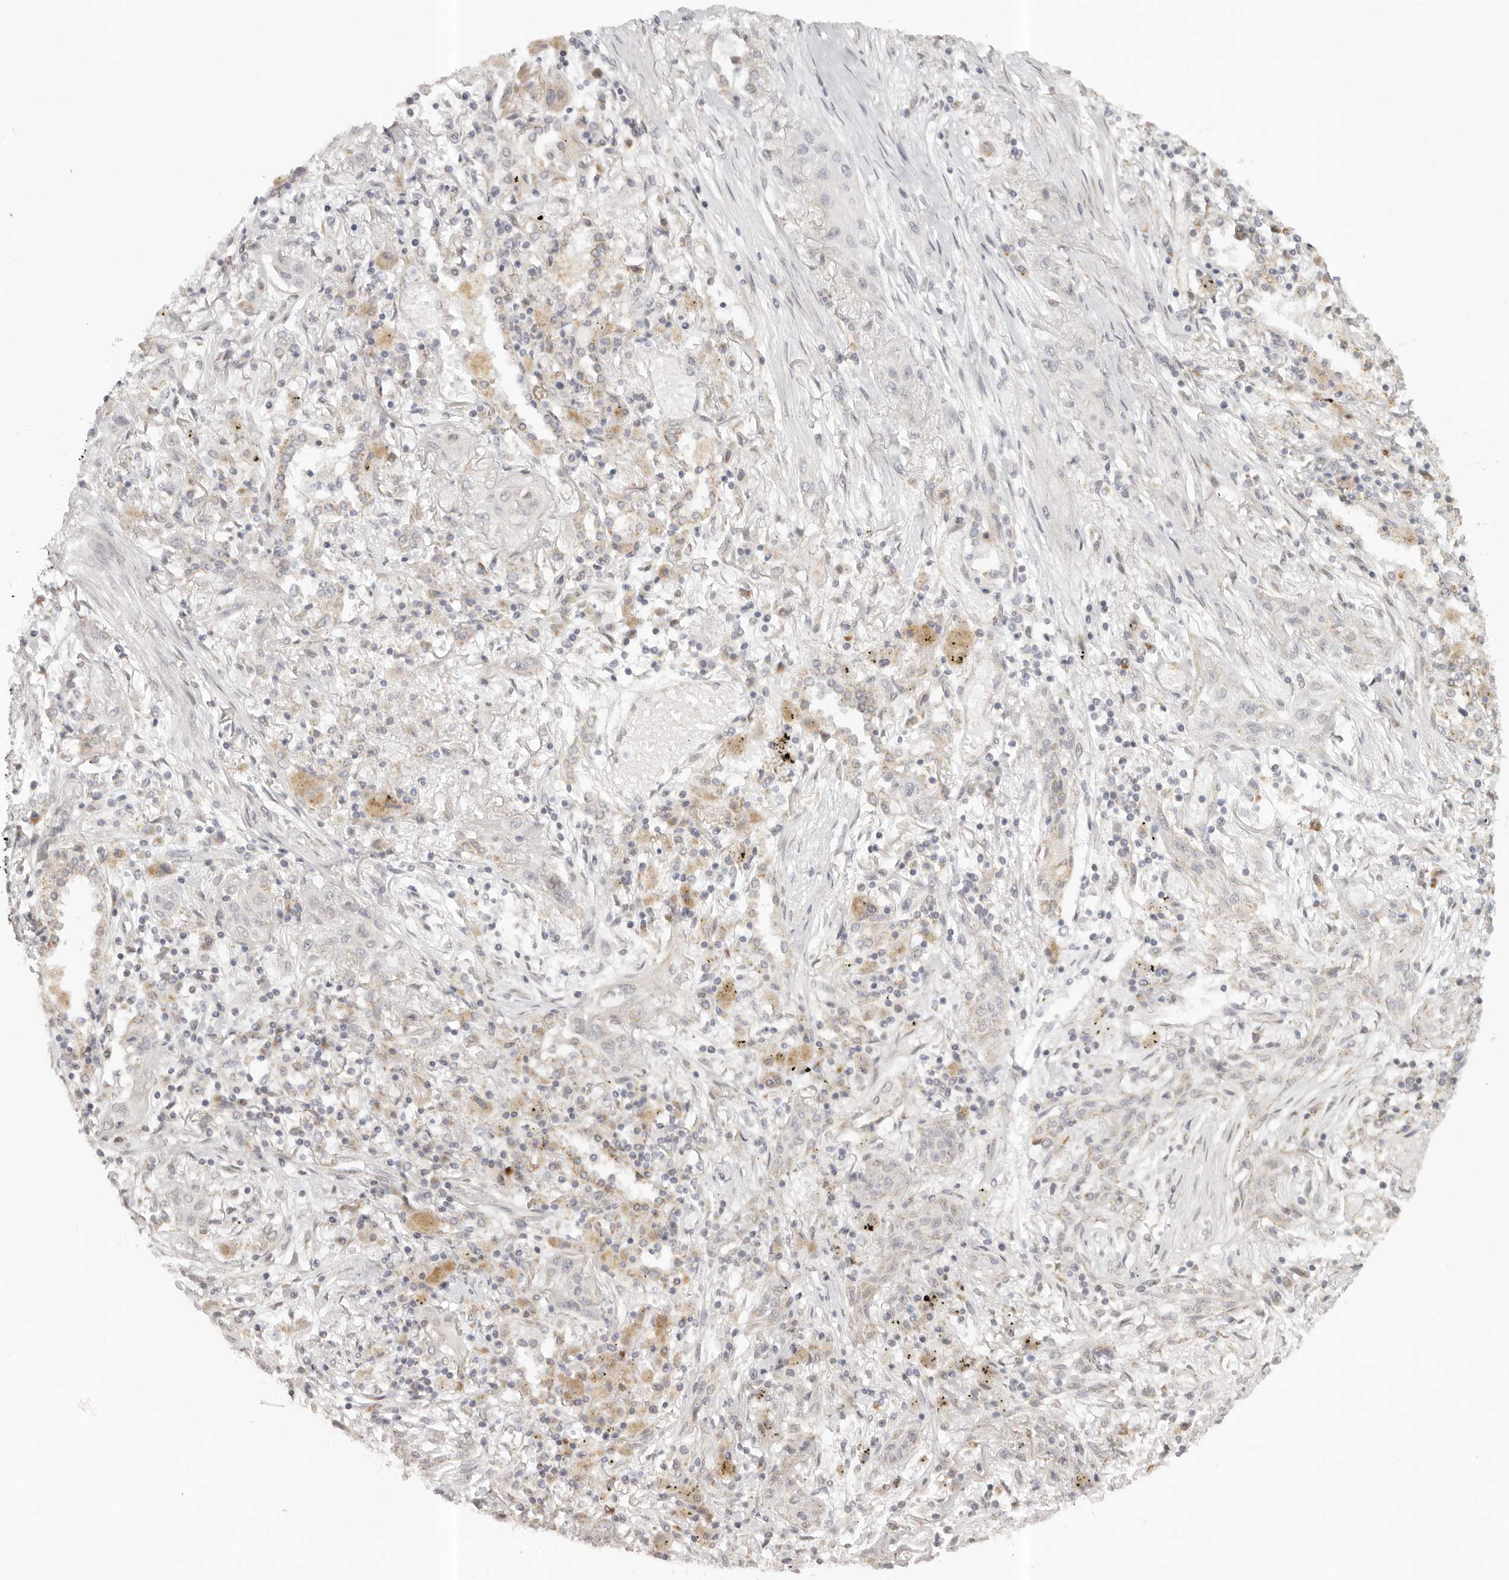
{"staining": {"intensity": "negative", "quantity": "none", "location": "none"}, "tissue": "lung cancer", "cell_type": "Tumor cells", "image_type": "cancer", "snomed": [{"axis": "morphology", "description": "Squamous cell carcinoma, NOS"}, {"axis": "topography", "description": "Lung"}], "caption": "IHC photomicrograph of squamous cell carcinoma (lung) stained for a protein (brown), which demonstrates no staining in tumor cells. (Stains: DAB (3,3'-diaminobenzidine) immunohistochemistry (IHC) with hematoxylin counter stain, Microscopy: brightfield microscopy at high magnification).", "gene": "KDF1", "patient": {"sex": "female", "age": 47}}